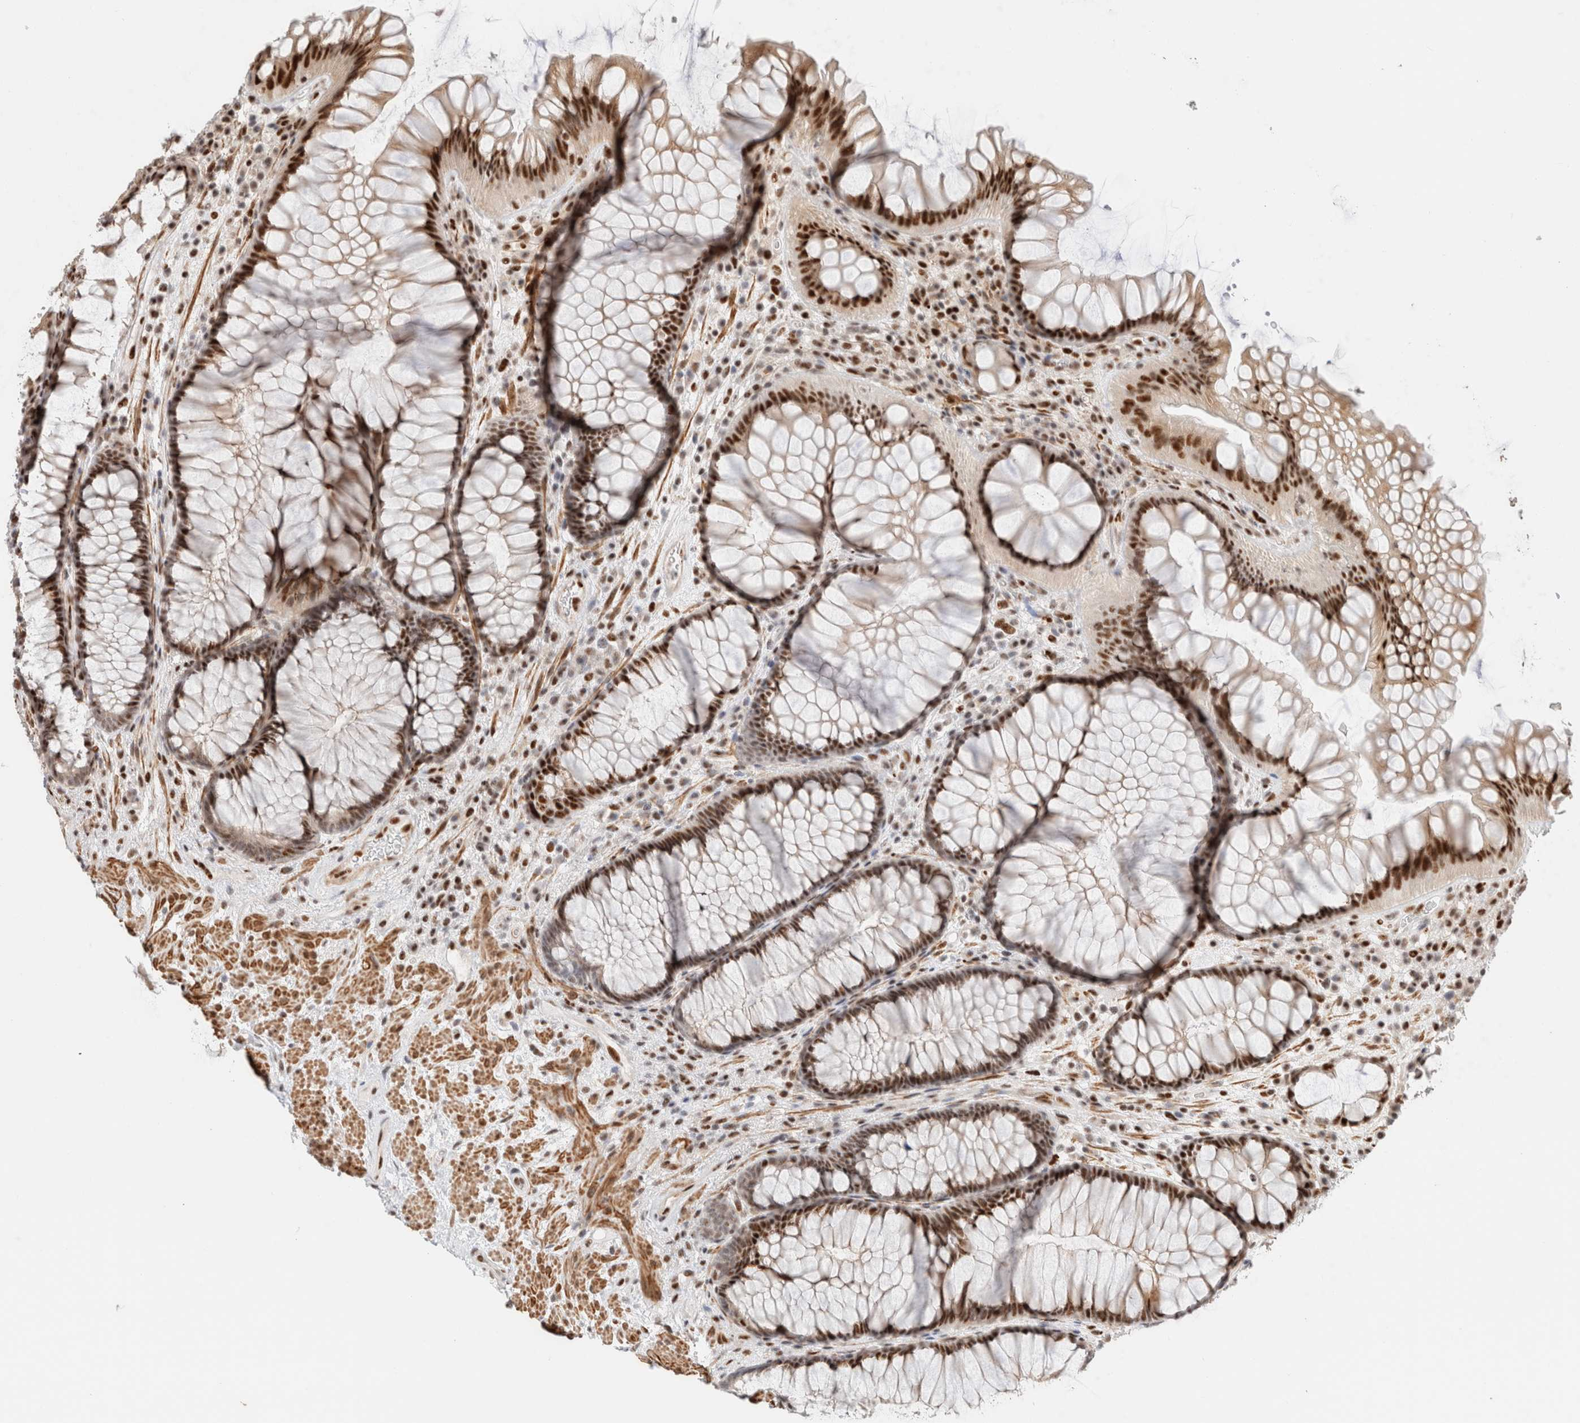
{"staining": {"intensity": "strong", "quantity": ">75%", "location": "nuclear"}, "tissue": "rectum", "cell_type": "Glandular cells", "image_type": "normal", "snomed": [{"axis": "morphology", "description": "Normal tissue, NOS"}, {"axis": "topography", "description": "Rectum"}], "caption": "Strong nuclear protein positivity is seen in approximately >75% of glandular cells in rectum.", "gene": "ID3", "patient": {"sex": "male", "age": 51}}